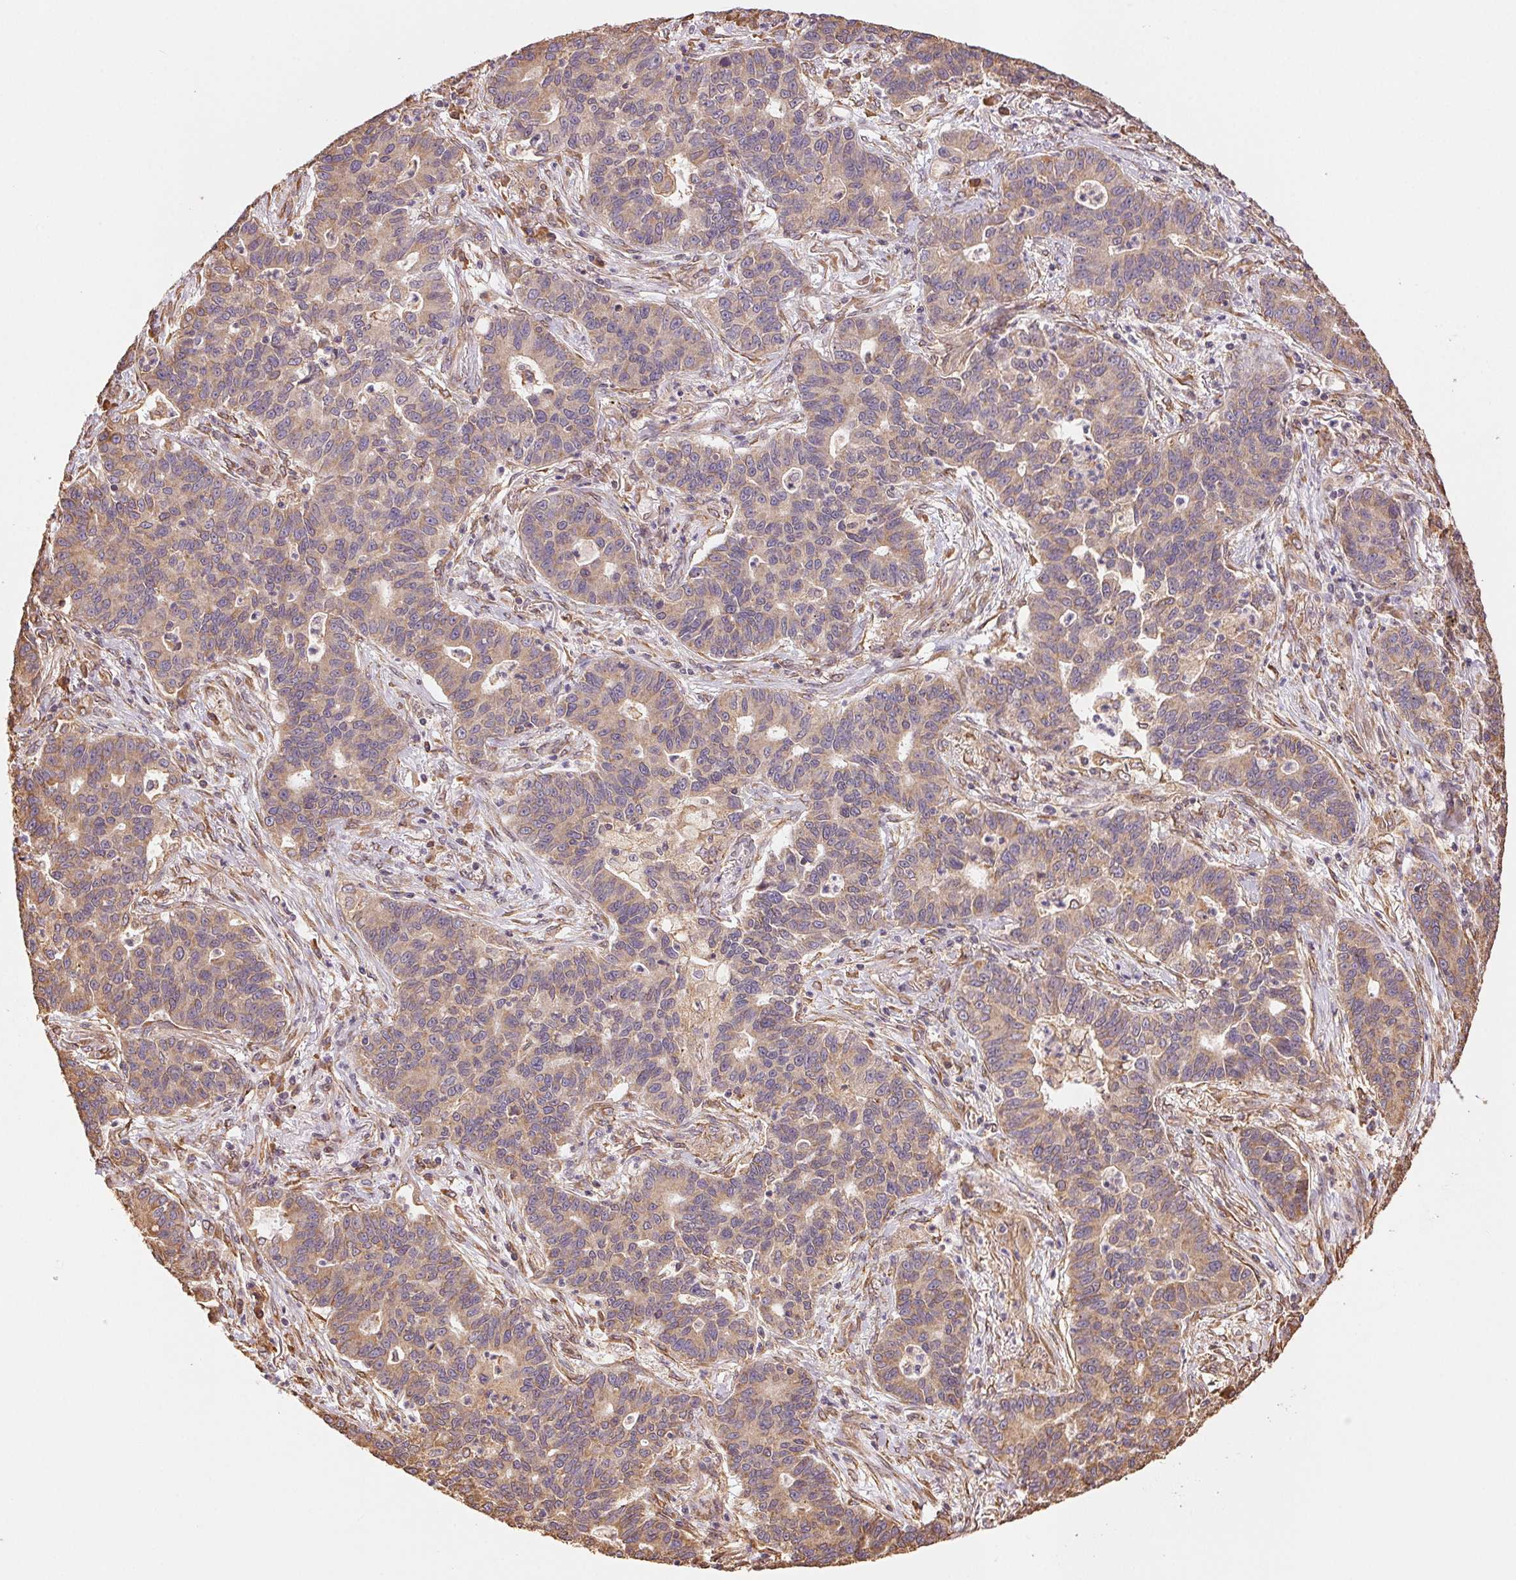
{"staining": {"intensity": "weak", "quantity": ">75%", "location": "cytoplasmic/membranous"}, "tissue": "lung cancer", "cell_type": "Tumor cells", "image_type": "cancer", "snomed": [{"axis": "morphology", "description": "Adenocarcinoma, NOS"}, {"axis": "topography", "description": "Lung"}], "caption": "Protein staining exhibits weak cytoplasmic/membranous staining in approximately >75% of tumor cells in lung cancer. The staining is performed using DAB (3,3'-diaminobenzidine) brown chromogen to label protein expression. The nuclei are counter-stained blue using hematoxylin.", "gene": "C6orf163", "patient": {"sex": "female", "age": 57}}